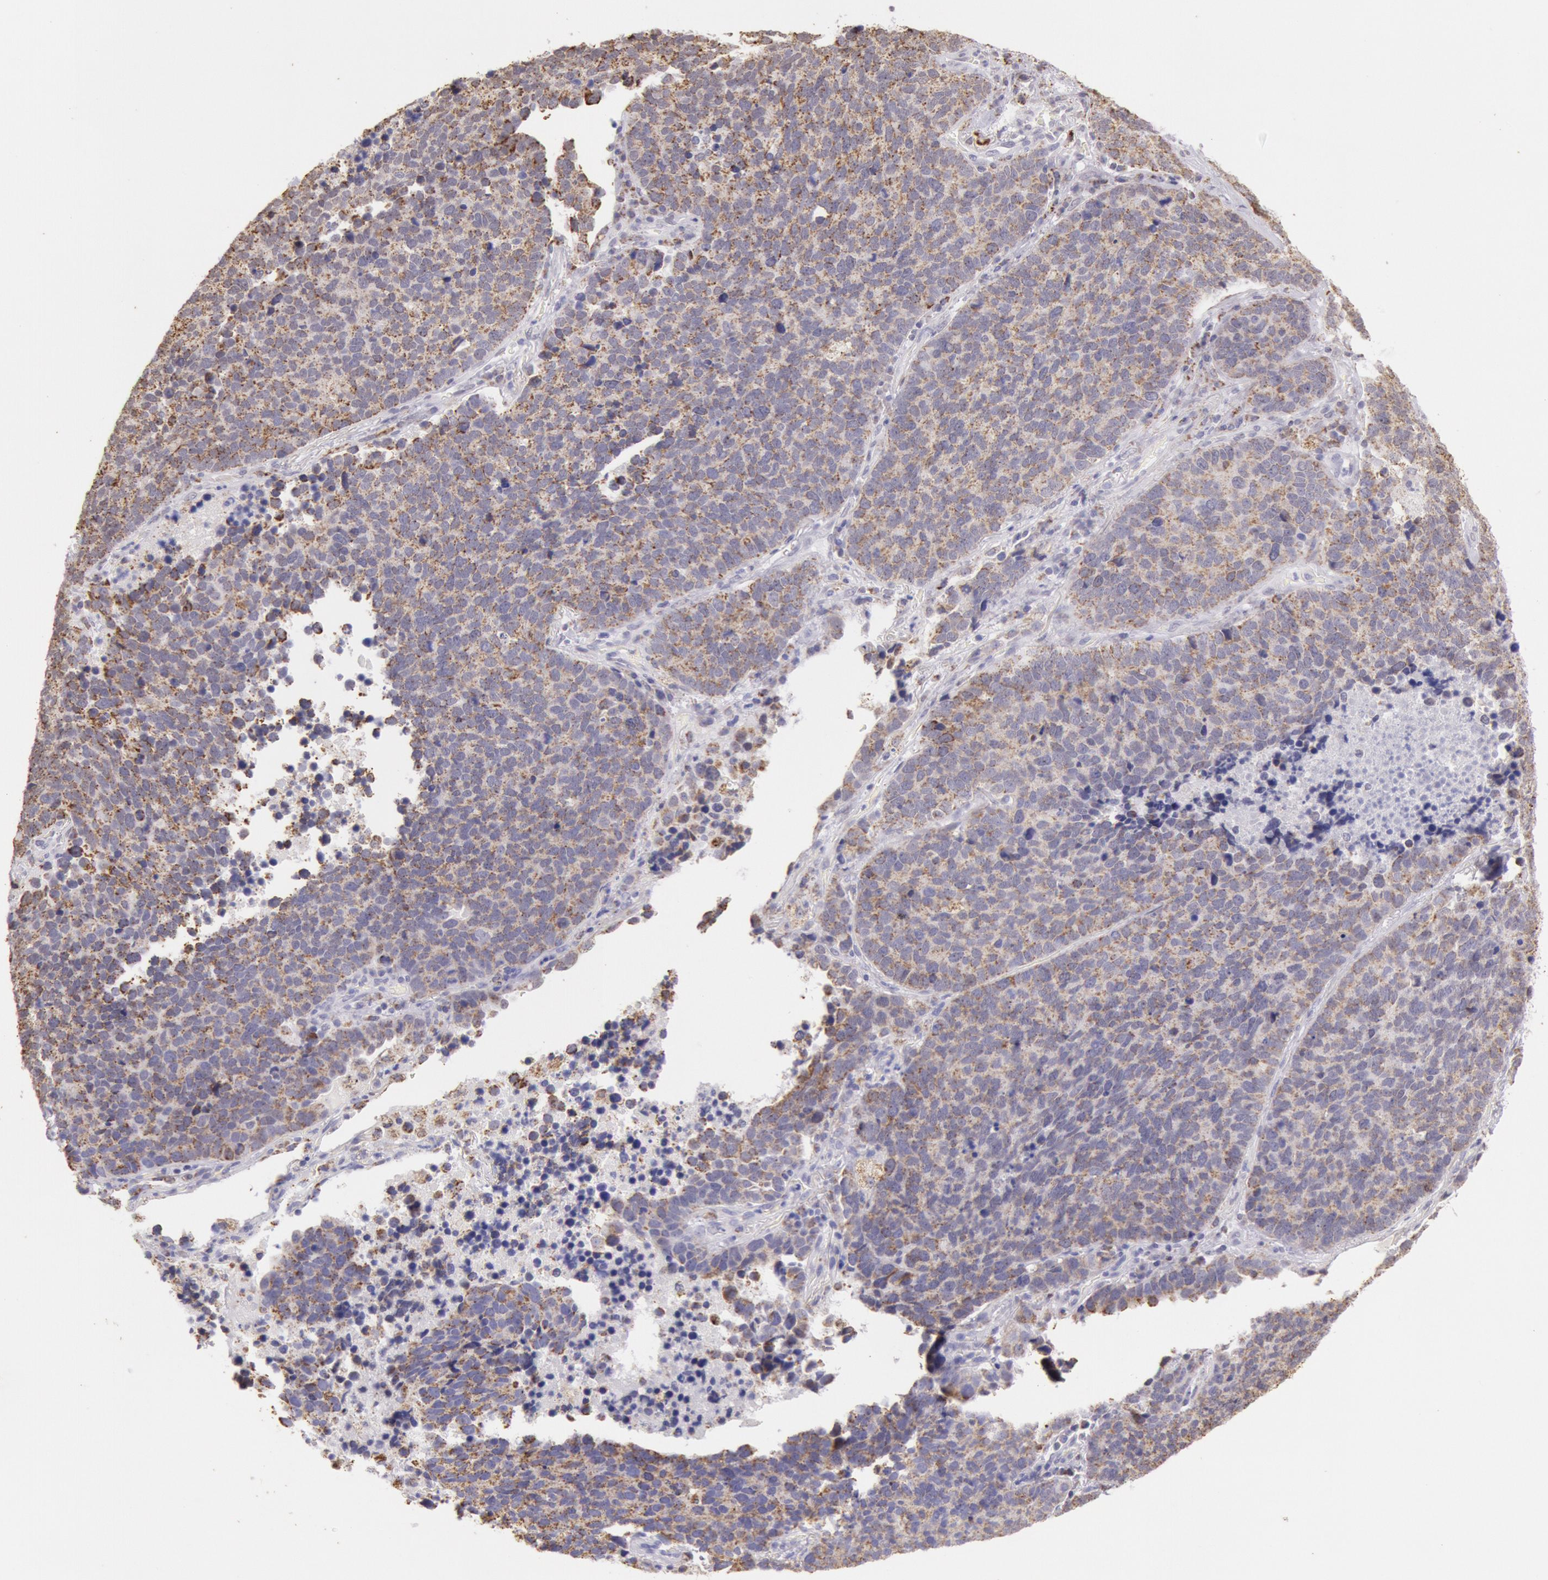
{"staining": {"intensity": "weak", "quantity": "25%-75%", "location": "cytoplasmic/membranous"}, "tissue": "lung cancer", "cell_type": "Tumor cells", "image_type": "cancer", "snomed": [{"axis": "morphology", "description": "Neoplasm, malignant, NOS"}, {"axis": "topography", "description": "Lung"}], "caption": "The micrograph demonstrates staining of lung malignant neoplasm, revealing weak cytoplasmic/membranous protein staining (brown color) within tumor cells.", "gene": "FRMD6", "patient": {"sex": "female", "age": 75}}